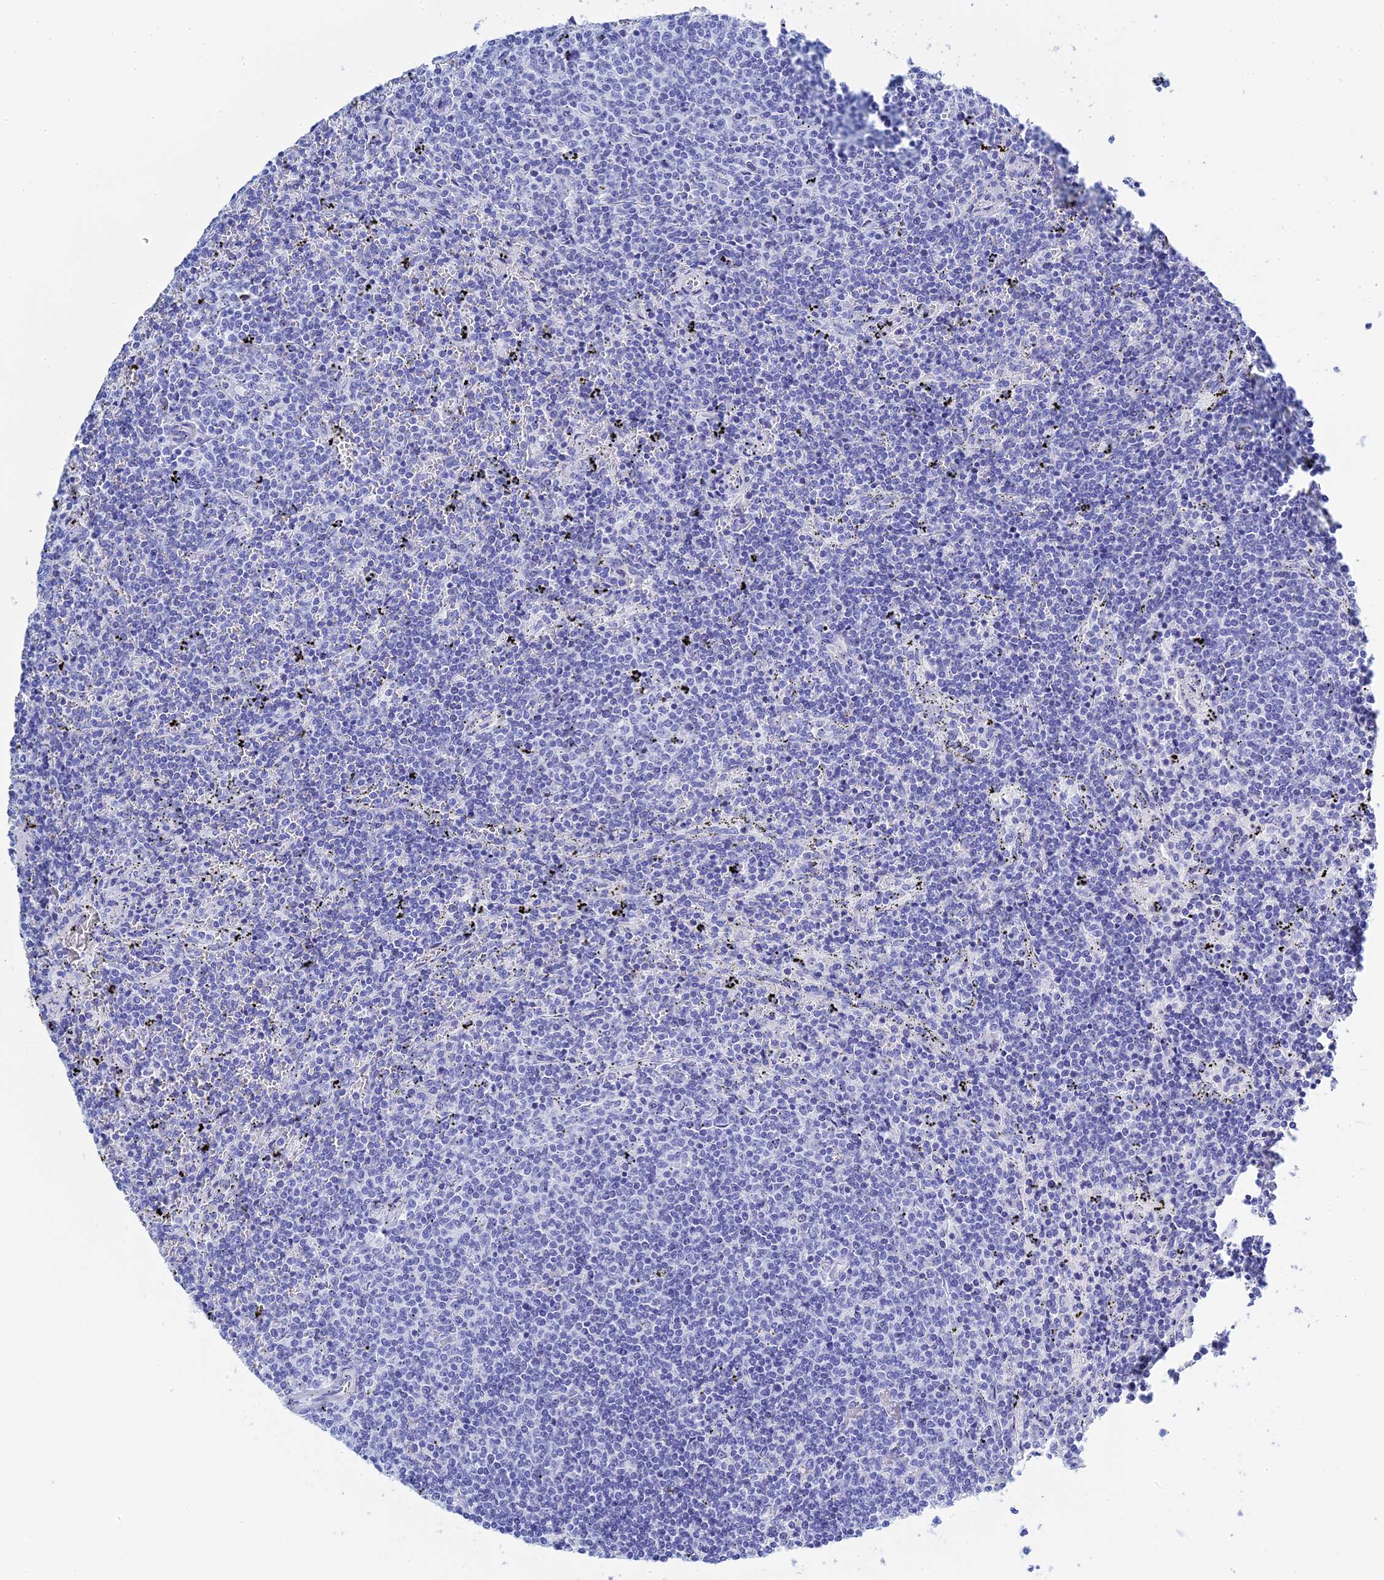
{"staining": {"intensity": "negative", "quantity": "none", "location": "none"}, "tissue": "lymphoma", "cell_type": "Tumor cells", "image_type": "cancer", "snomed": [{"axis": "morphology", "description": "Malignant lymphoma, non-Hodgkin's type, Low grade"}, {"axis": "topography", "description": "Spleen"}], "caption": "Immunohistochemistry (IHC) of human lymphoma shows no expression in tumor cells.", "gene": "TEX101", "patient": {"sex": "female", "age": 50}}